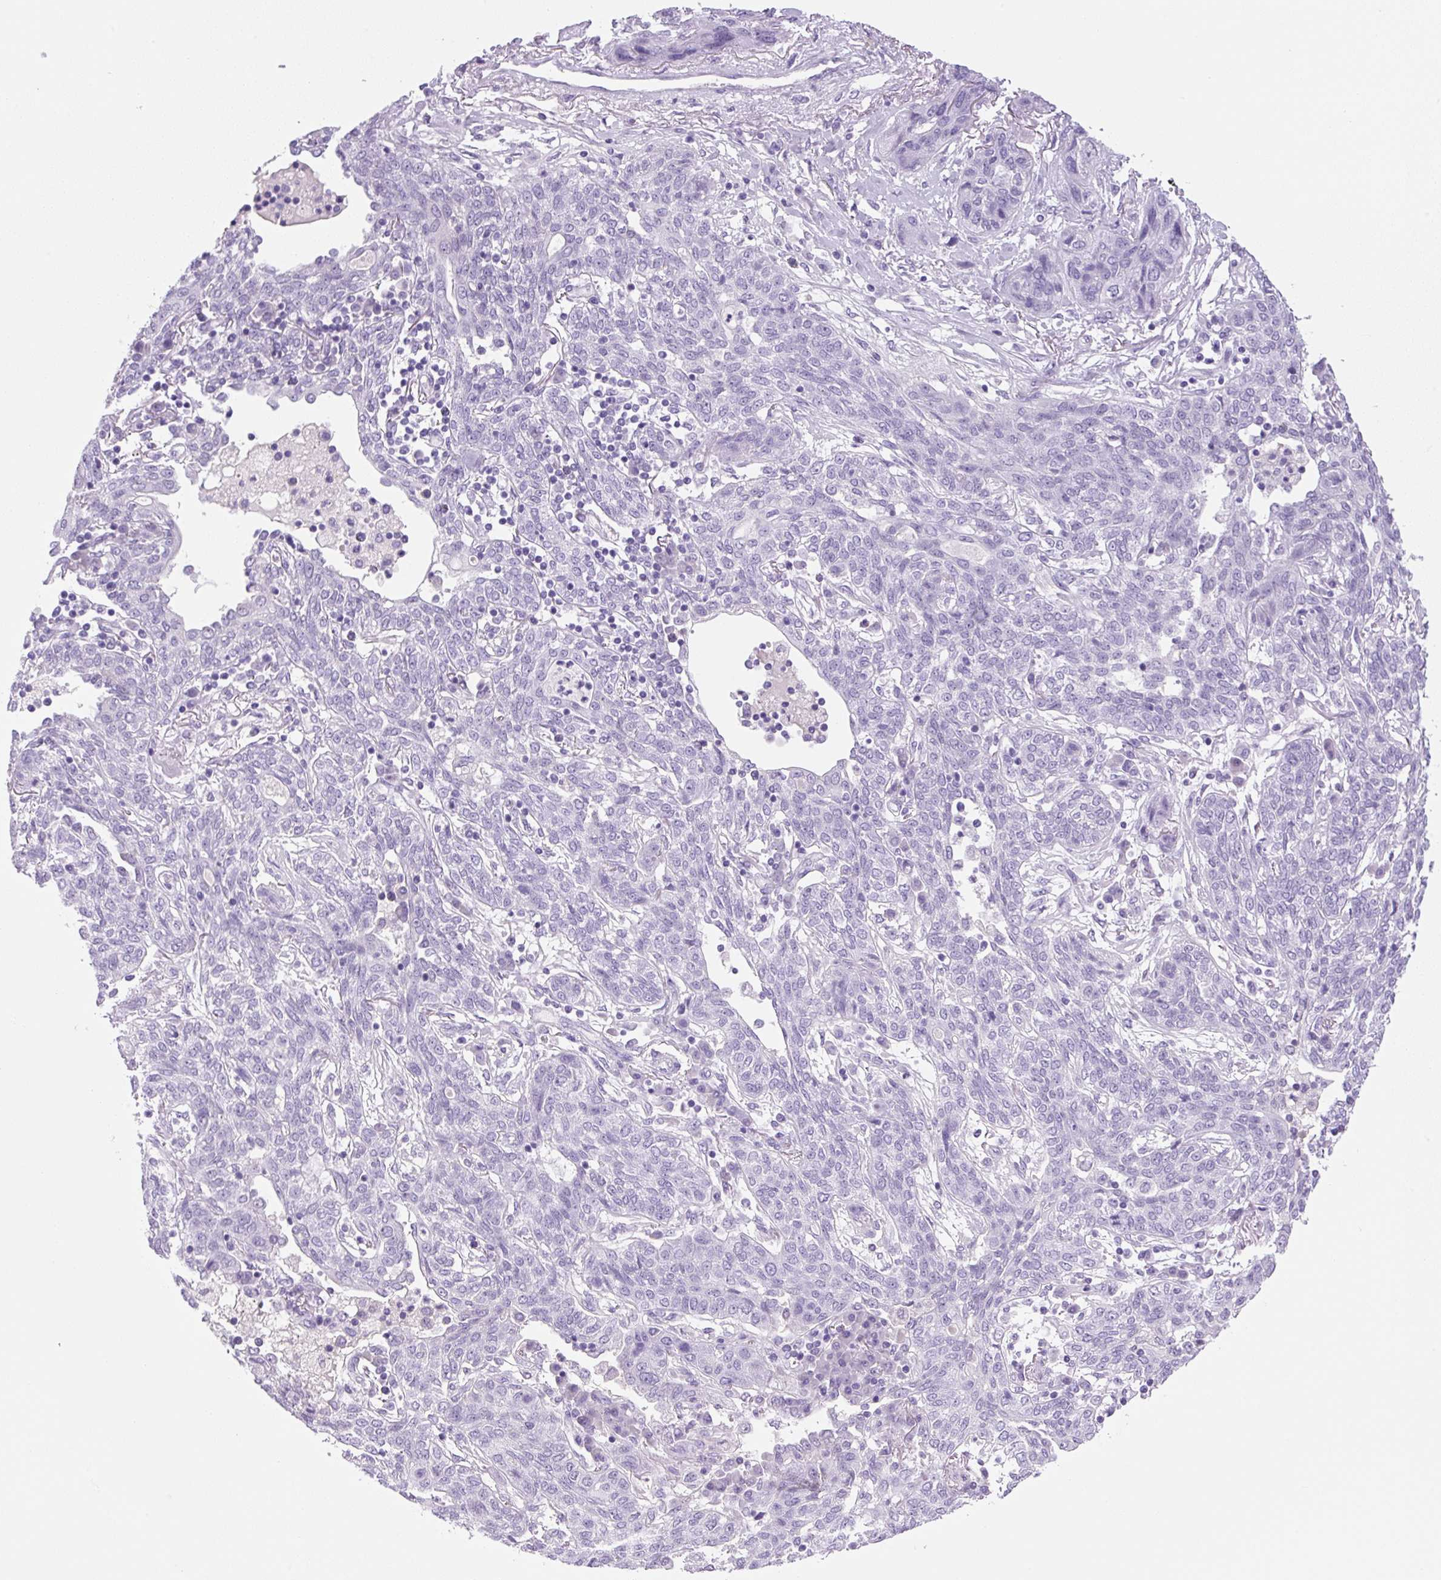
{"staining": {"intensity": "negative", "quantity": "none", "location": "none"}, "tissue": "lung cancer", "cell_type": "Tumor cells", "image_type": "cancer", "snomed": [{"axis": "morphology", "description": "Squamous cell carcinoma, NOS"}, {"axis": "topography", "description": "Lung"}], "caption": "Micrograph shows no protein staining in tumor cells of lung squamous cell carcinoma tissue.", "gene": "PRRT1", "patient": {"sex": "female", "age": 70}}